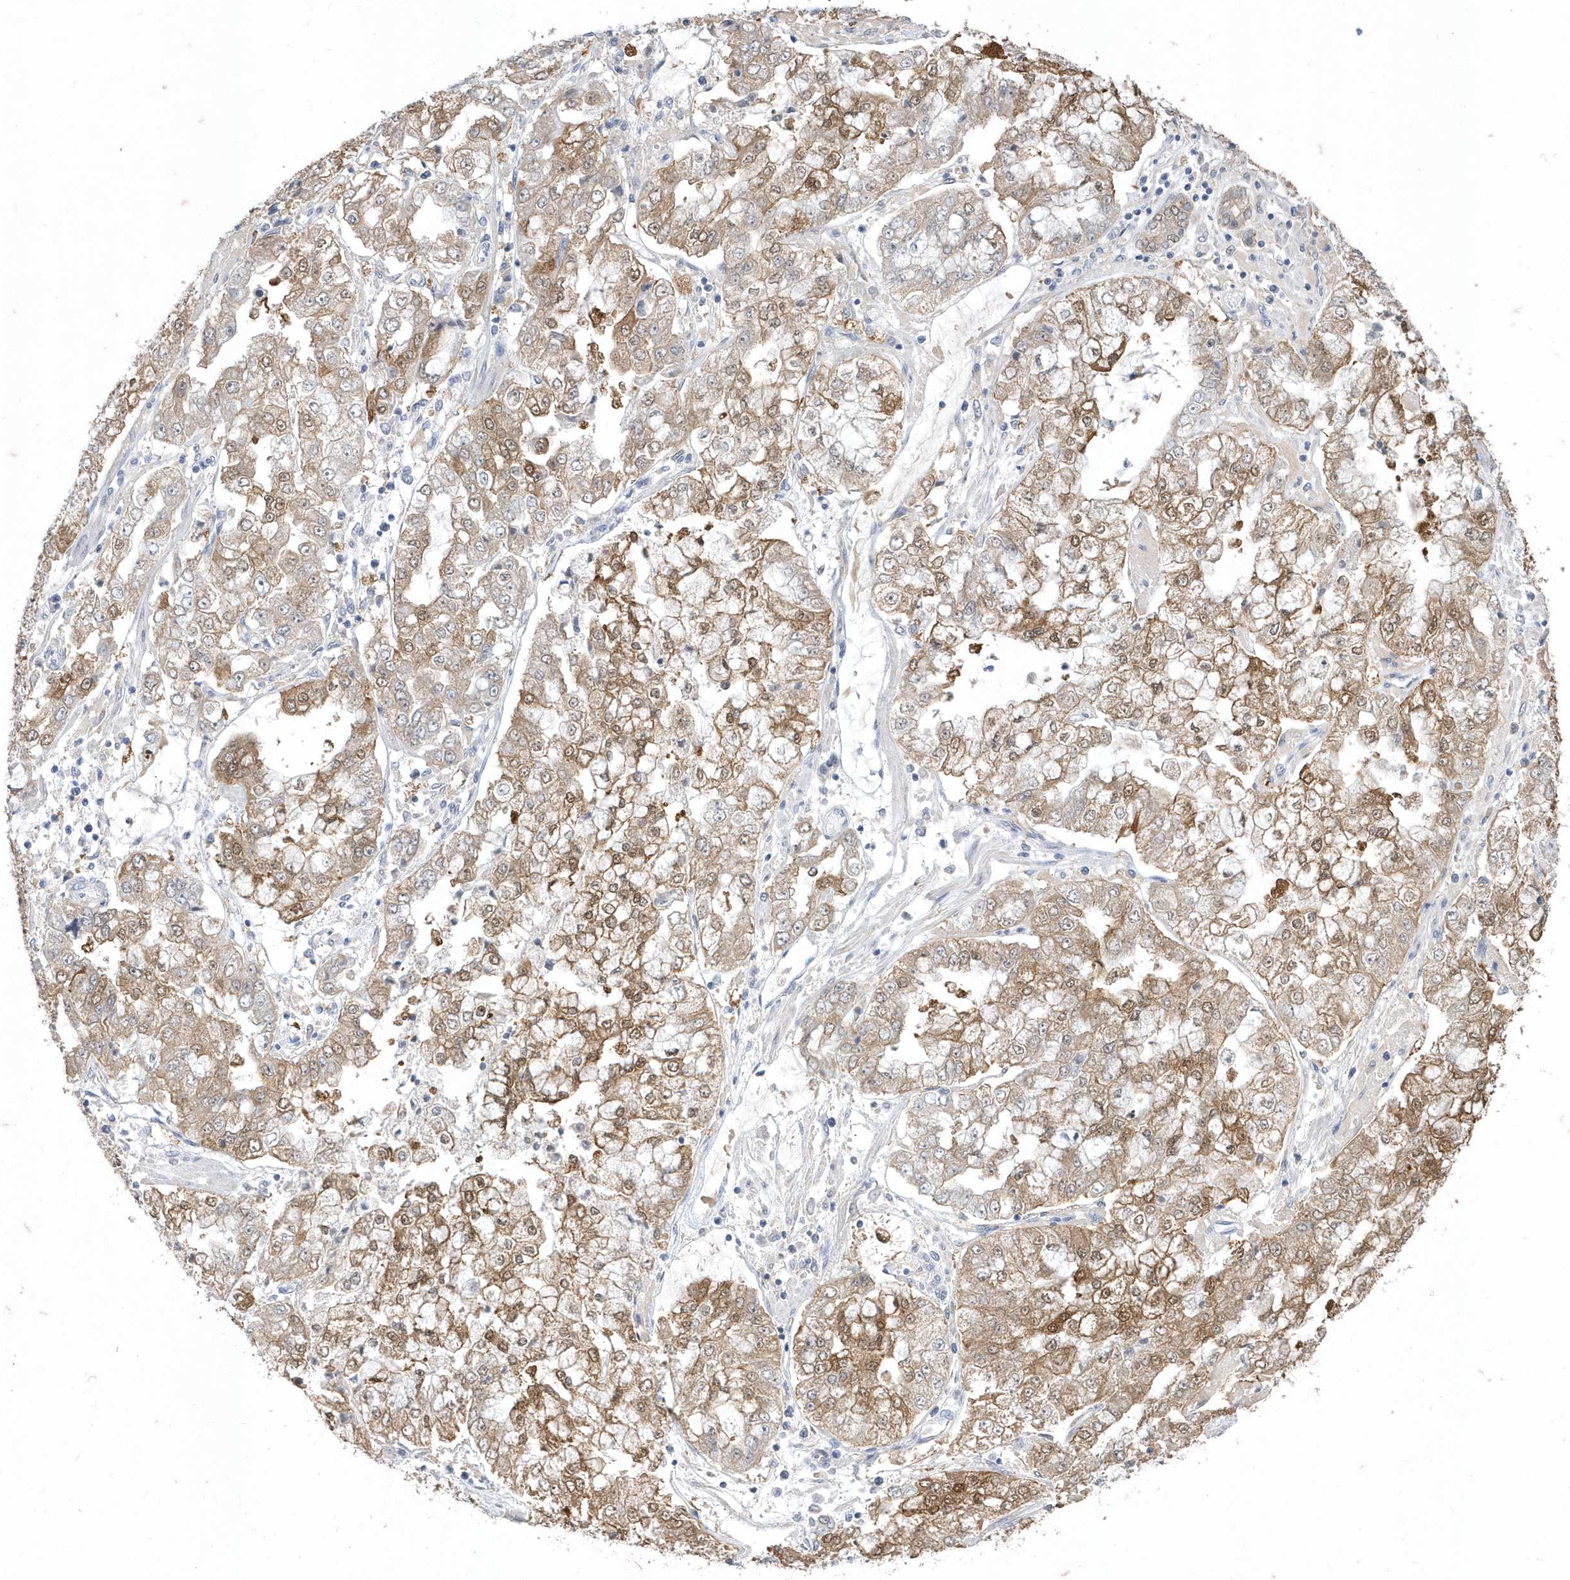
{"staining": {"intensity": "moderate", "quantity": ">75%", "location": "cytoplasmic/membranous"}, "tissue": "stomach cancer", "cell_type": "Tumor cells", "image_type": "cancer", "snomed": [{"axis": "morphology", "description": "Adenocarcinoma, NOS"}, {"axis": "topography", "description": "Stomach"}], "caption": "A histopathology image showing moderate cytoplasmic/membranous expression in about >75% of tumor cells in stomach cancer, as visualized by brown immunohistochemical staining.", "gene": "AKR7A2", "patient": {"sex": "male", "age": 76}}